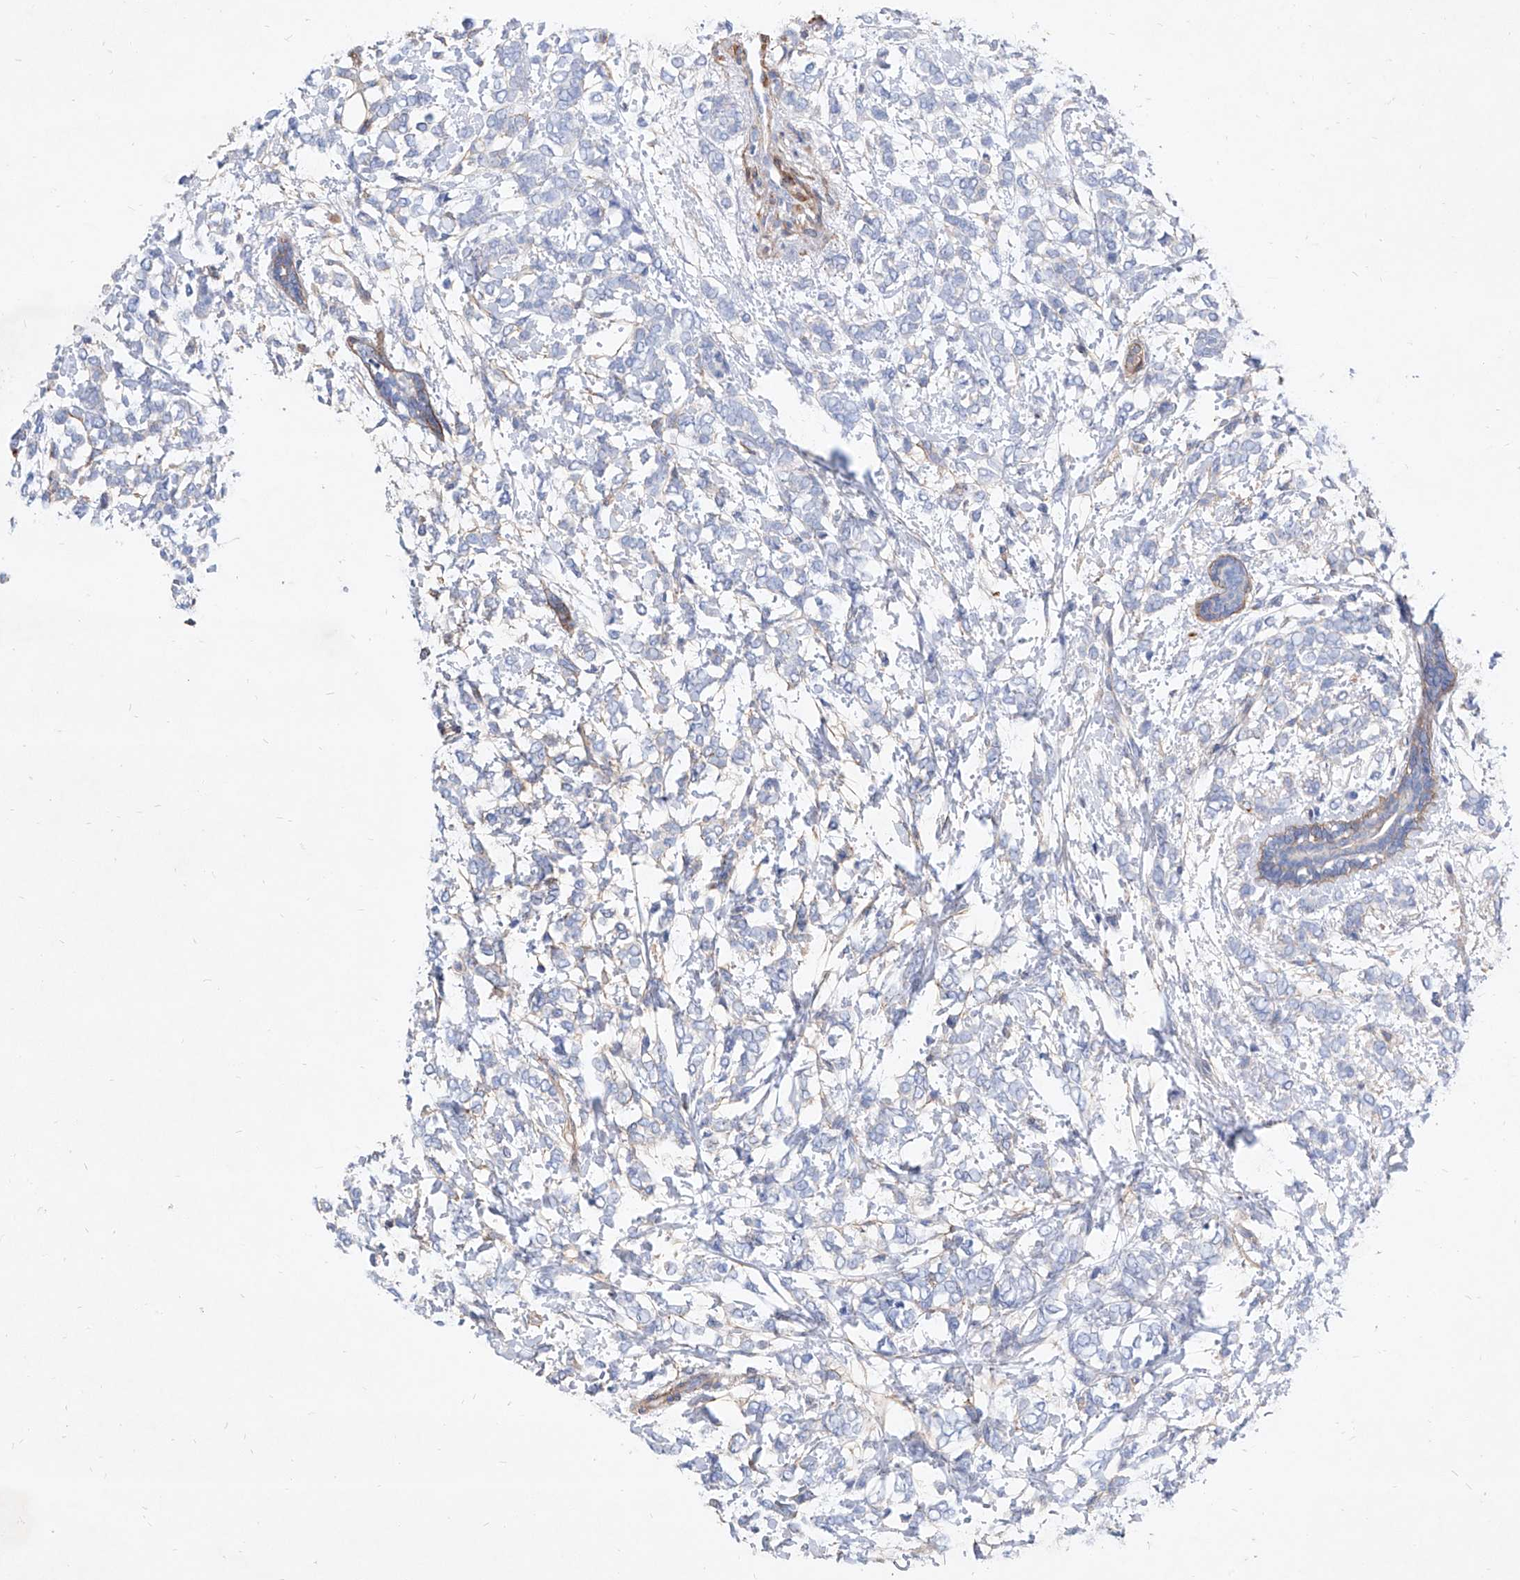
{"staining": {"intensity": "negative", "quantity": "none", "location": "none"}, "tissue": "breast cancer", "cell_type": "Tumor cells", "image_type": "cancer", "snomed": [{"axis": "morphology", "description": "Normal tissue, NOS"}, {"axis": "morphology", "description": "Lobular carcinoma"}, {"axis": "topography", "description": "Breast"}], "caption": "Photomicrograph shows no protein staining in tumor cells of breast lobular carcinoma tissue.", "gene": "TAS2R60", "patient": {"sex": "female", "age": 47}}